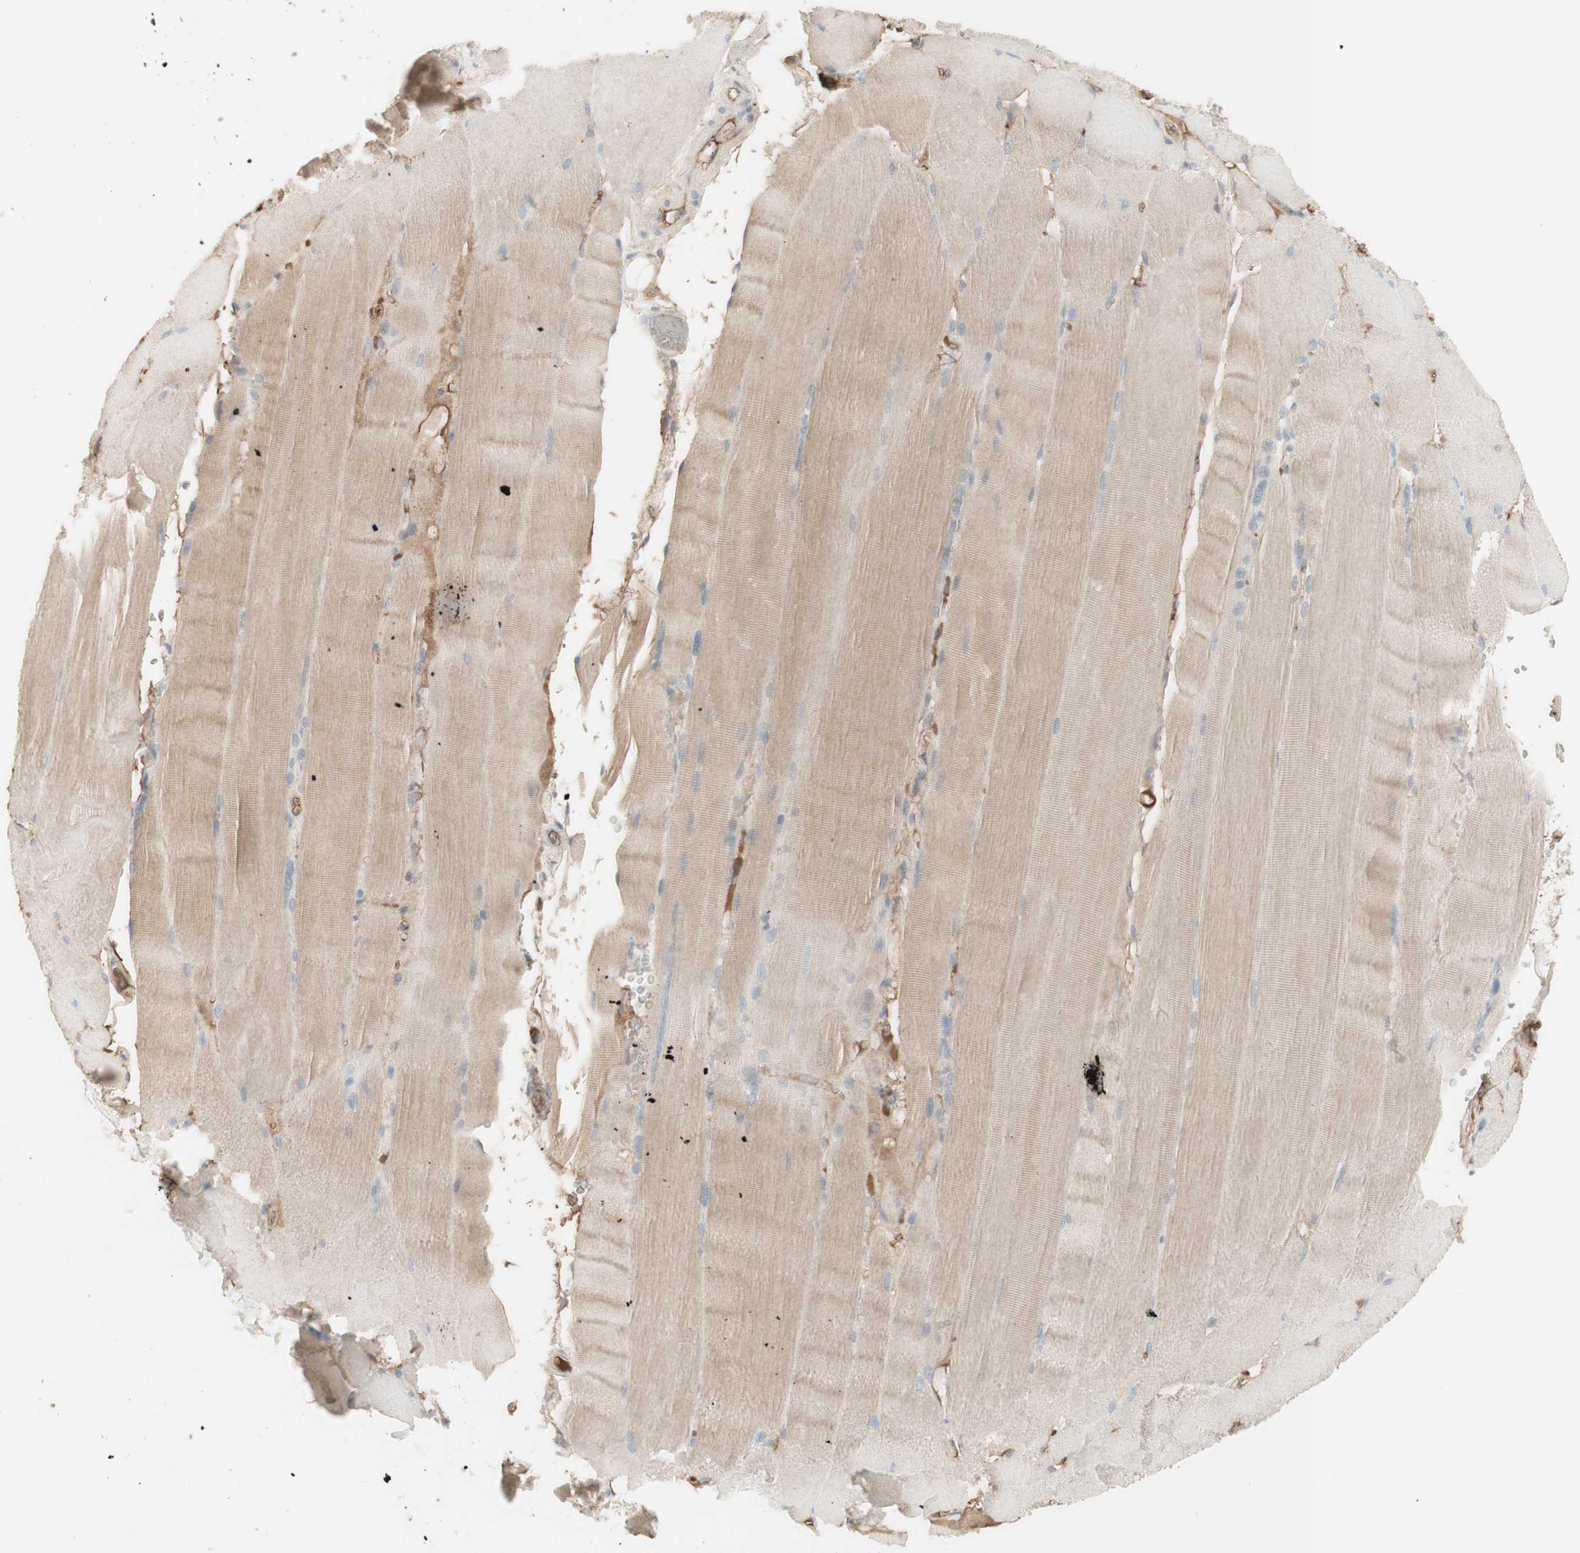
{"staining": {"intensity": "weak", "quantity": "25%-75%", "location": "cytoplasmic/membranous"}, "tissue": "skeletal muscle", "cell_type": "Myocytes", "image_type": "normal", "snomed": [{"axis": "morphology", "description": "Normal tissue, NOS"}, {"axis": "topography", "description": "Skin"}, {"axis": "topography", "description": "Skeletal muscle"}], "caption": "This is an image of immunohistochemistry (IHC) staining of normal skeletal muscle, which shows weak positivity in the cytoplasmic/membranous of myocytes.", "gene": "IFNG", "patient": {"sex": "male", "age": 83}}